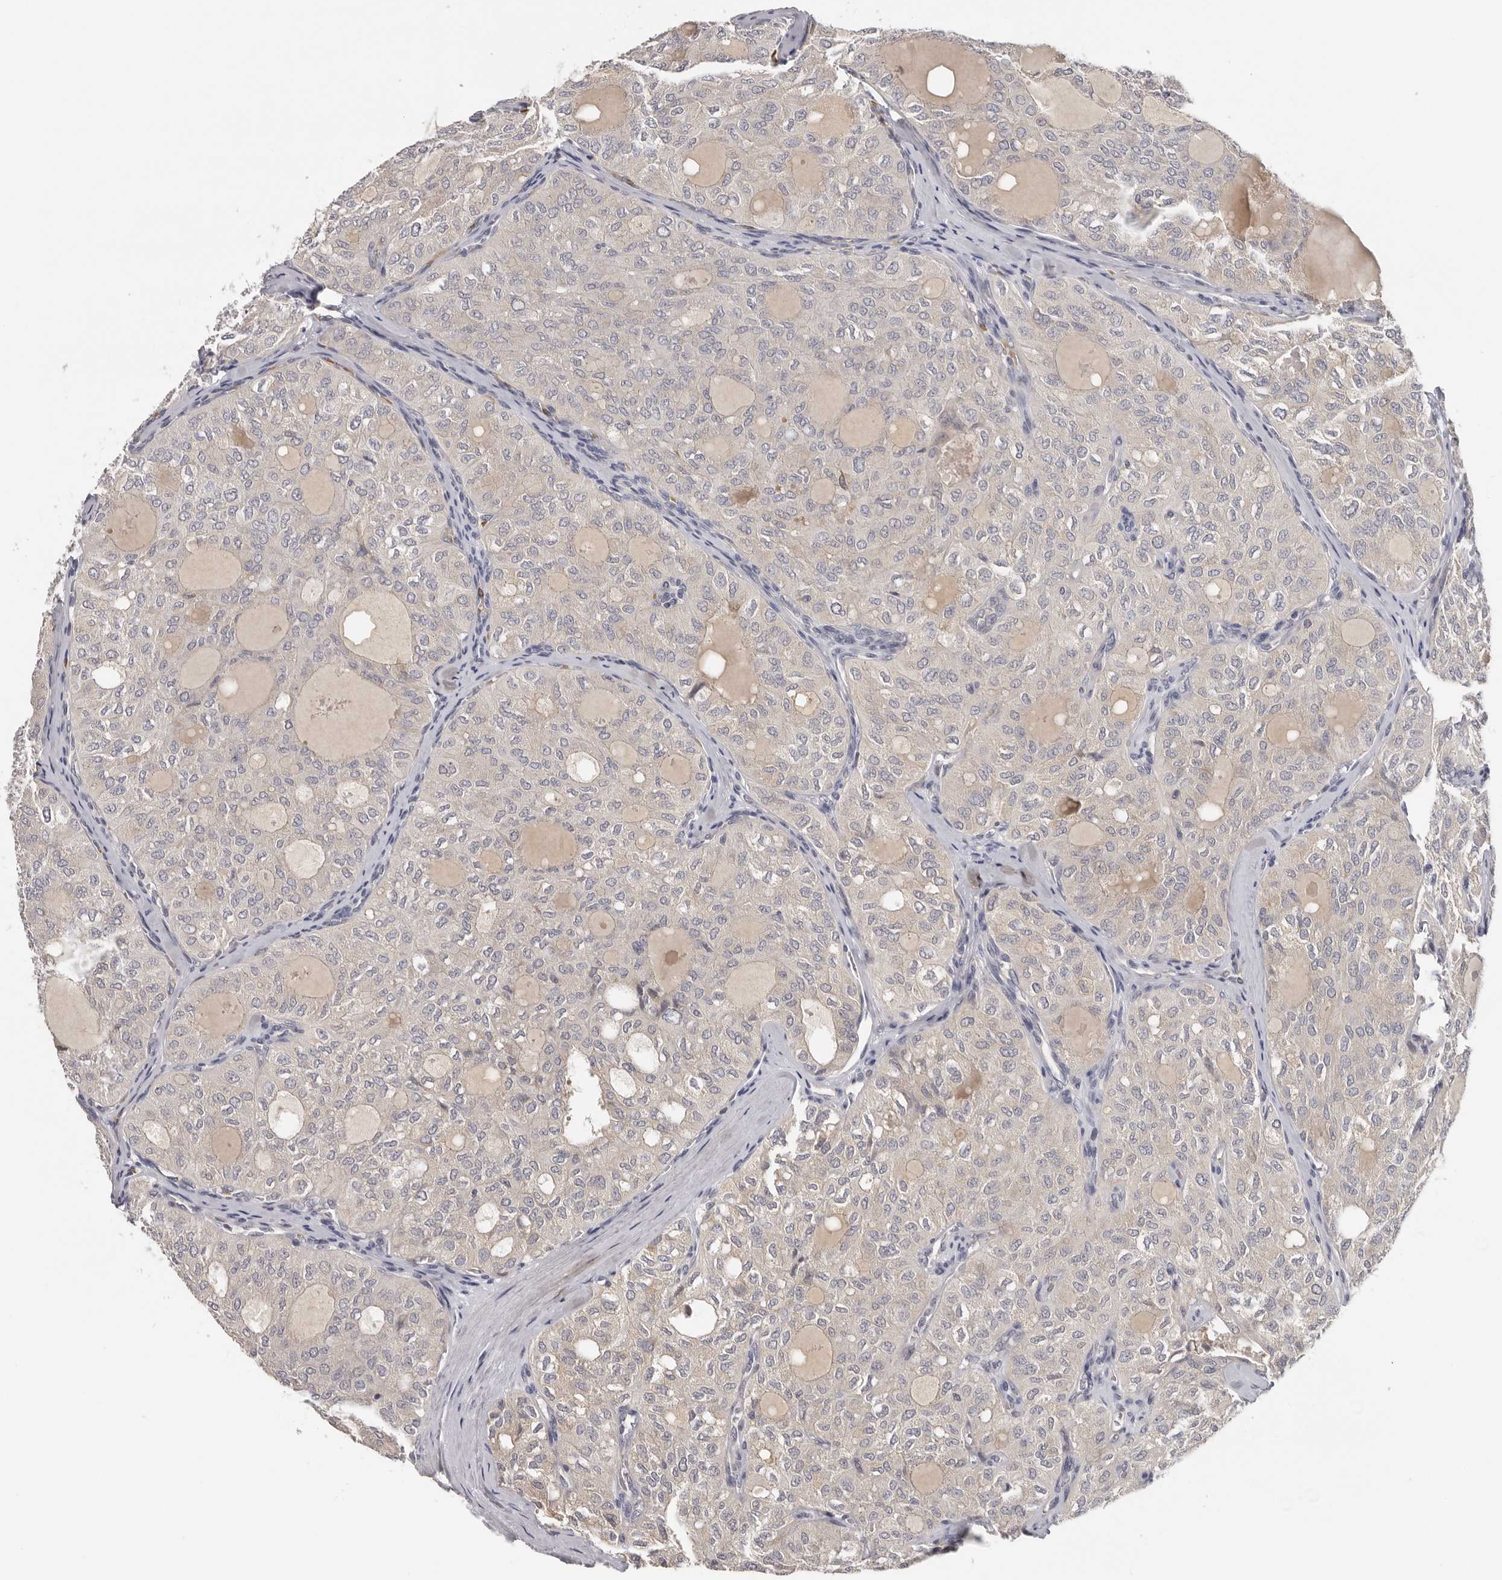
{"staining": {"intensity": "weak", "quantity": "<25%", "location": "cytoplasmic/membranous"}, "tissue": "thyroid cancer", "cell_type": "Tumor cells", "image_type": "cancer", "snomed": [{"axis": "morphology", "description": "Follicular adenoma carcinoma, NOS"}, {"axis": "topography", "description": "Thyroid gland"}], "caption": "This photomicrograph is of thyroid cancer stained with immunohistochemistry to label a protein in brown with the nuclei are counter-stained blue. There is no staining in tumor cells. (DAB IHC, high magnification).", "gene": "KIF2B", "patient": {"sex": "male", "age": 75}}